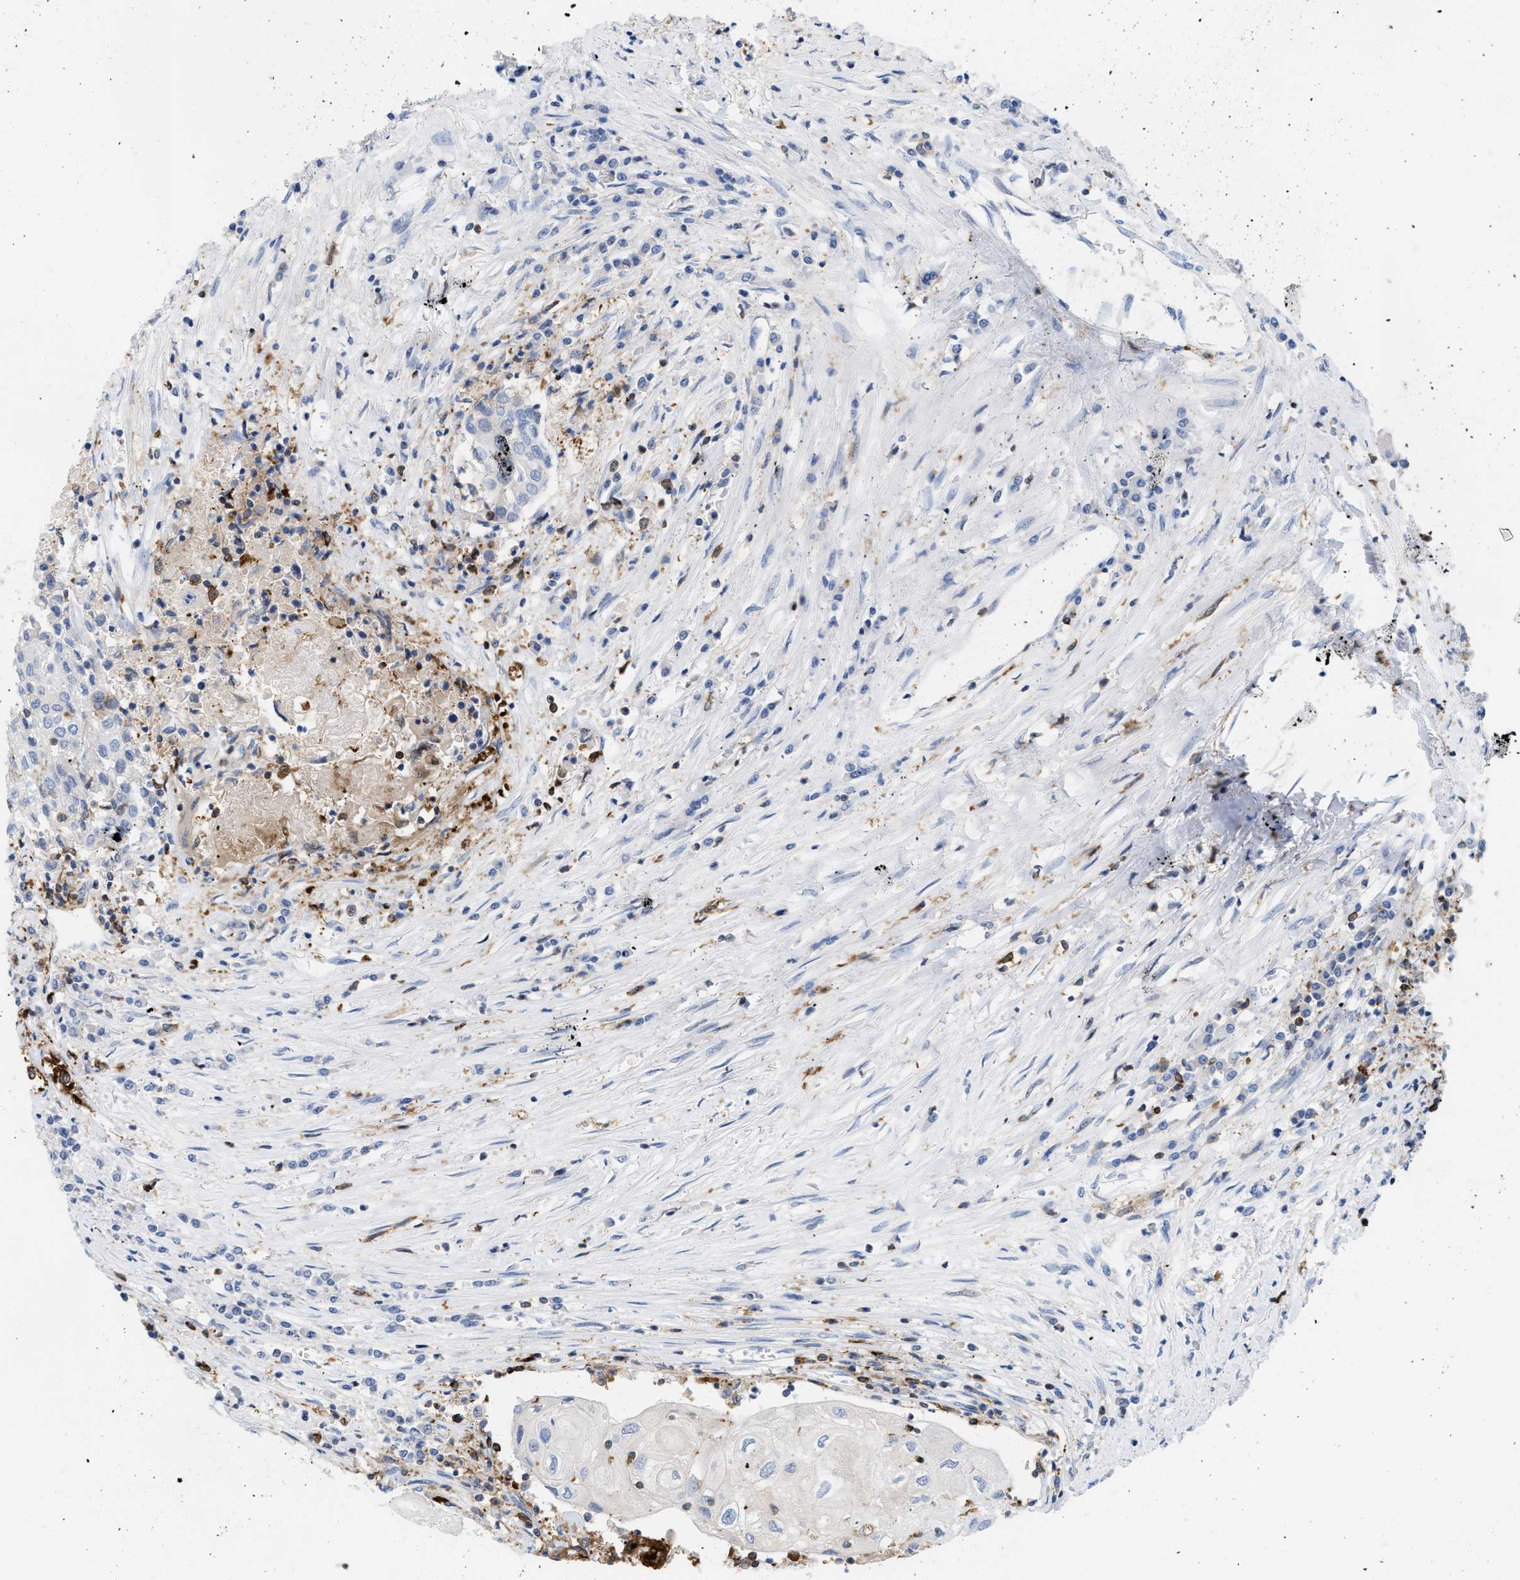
{"staining": {"intensity": "negative", "quantity": "none", "location": "none"}, "tissue": "urothelial cancer", "cell_type": "Tumor cells", "image_type": "cancer", "snomed": [{"axis": "morphology", "description": "Urothelial carcinoma, High grade"}, {"axis": "topography", "description": "Urinary bladder"}], "caption": "Immunohistochemical staining of high-grade urothelial carcinoma reveals no significant staining in tumor cells.", "gene": "LCP1", "patient": {"sex": "female", "age": 85}}